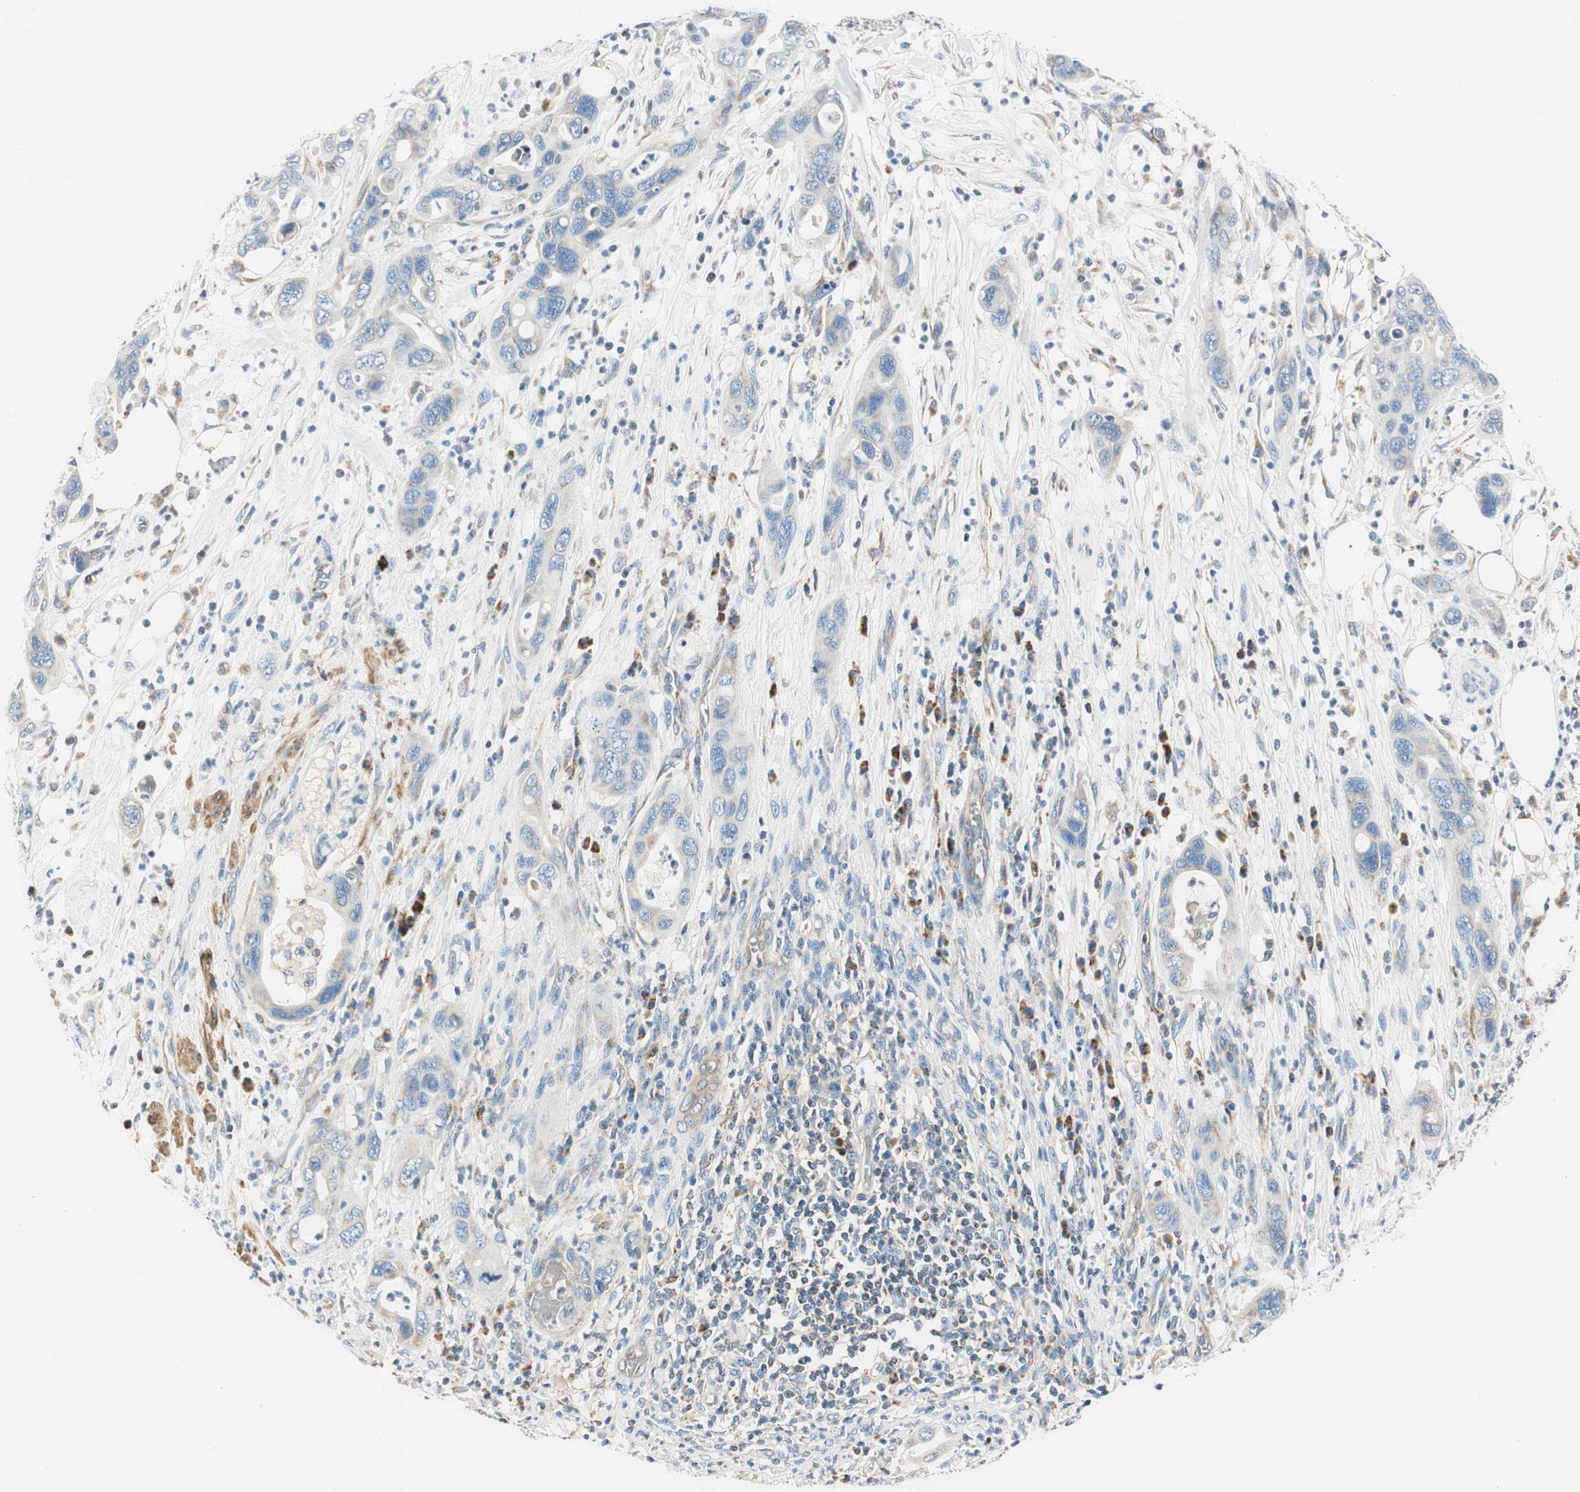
{"staining": {"intensity": "weak", "quantity": "<25%", "location": "cytoplasmic/membranous"}, "tissue": "pancreatic cancer", "cell_type": "Tumor cells", "image_type": "cancer", "snomed": [{"axis": "morphology", "description": "Adenocarcinoma, NOS"}, {"axis": "topography", "description": "Pancreas"}], "caption": "The immunohistochemistry (IHC) image has no significant staining in tumor cells of pancreatic adenocarcinoma tissue.", "gene": "RORB", "patient": {"sex": "female", "age": 71}}